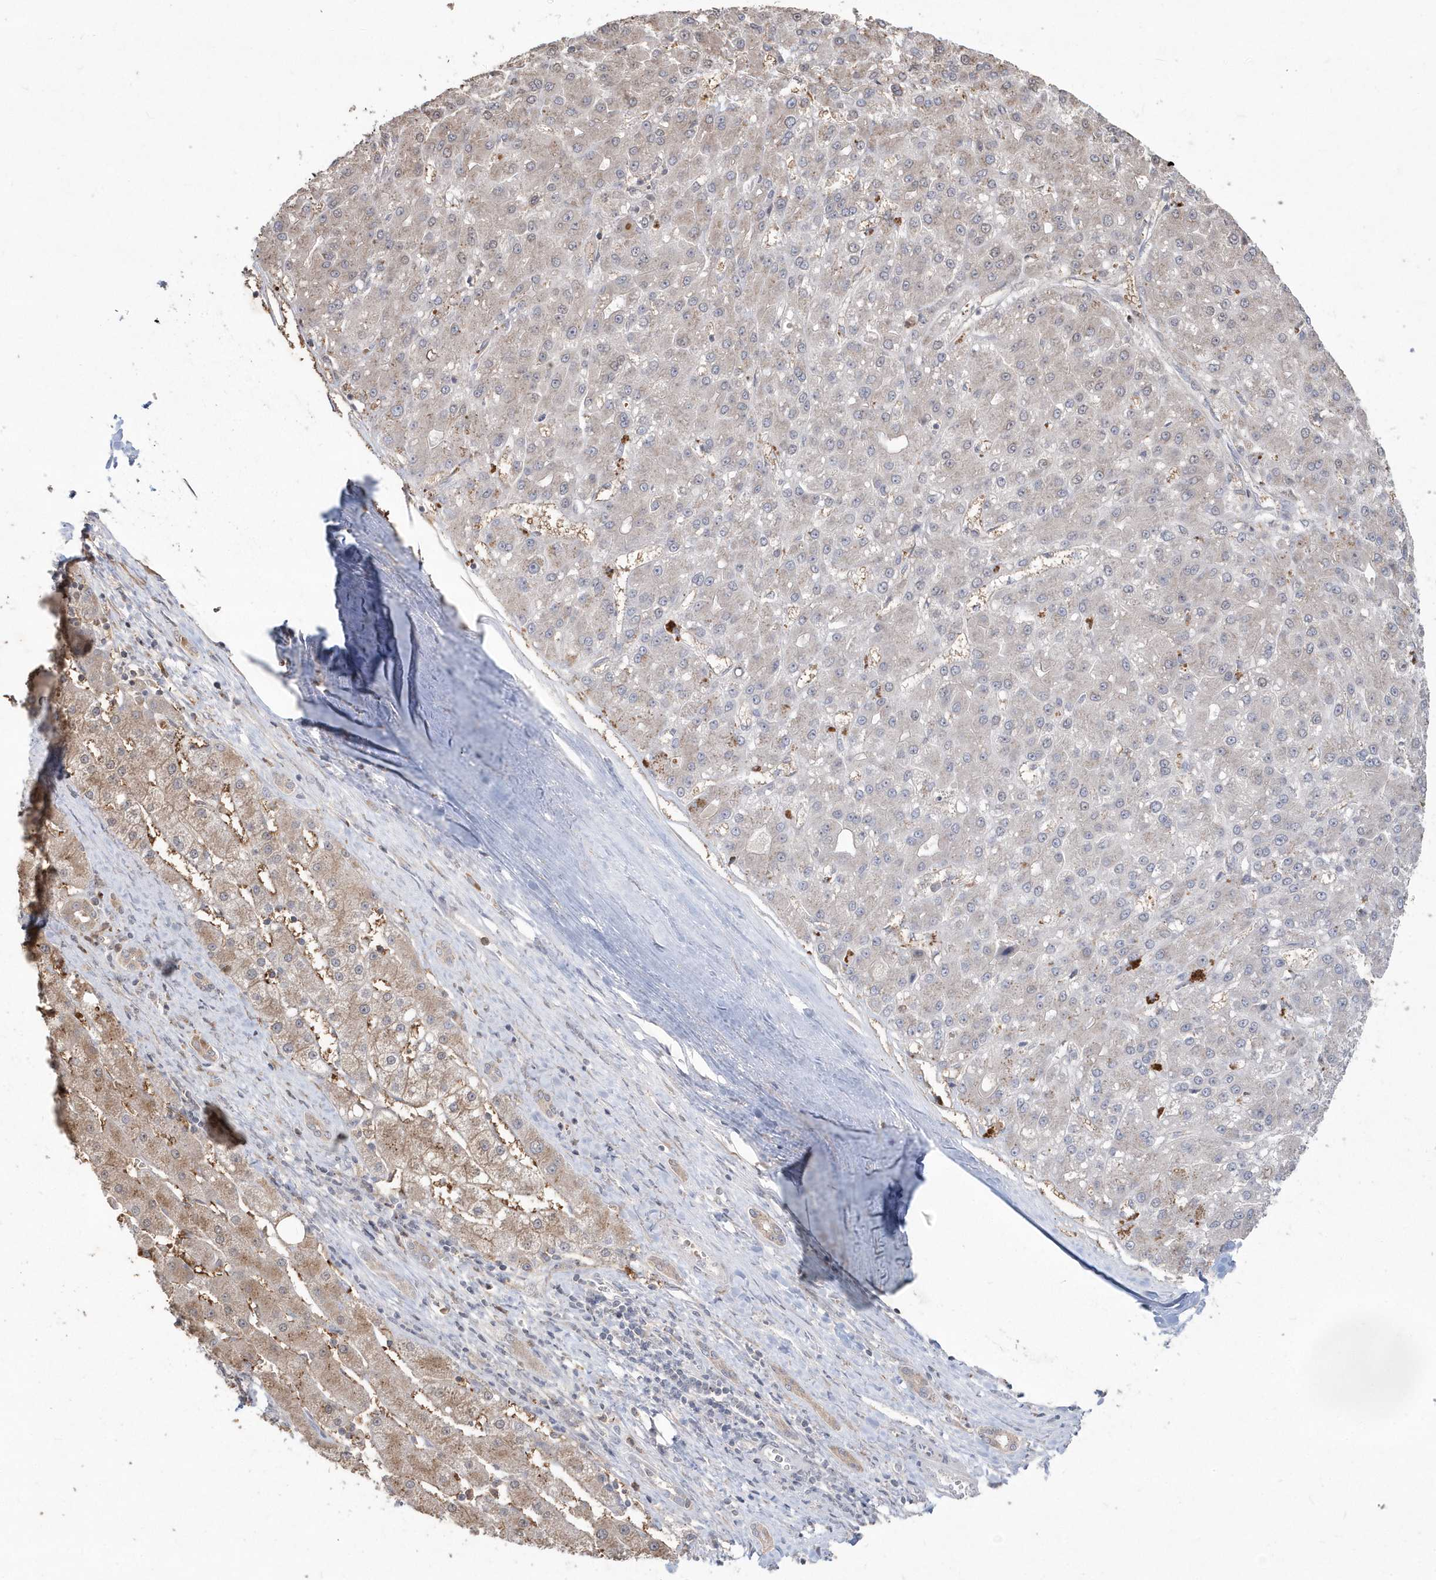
{"staining": {"intensity": "negative", "quantity": "none", "location": "none"}, "tissue": "liver cancer", "cell_type": "Tumor cells", "image_type": "cancer", "snomed": [{"axis": "morphology", "description": "Carcinoma, Hepatocellular, NOS"}, {"axis": "topography", "description": "Liver"}], "caption": "Liver cancer stained for a protein using immunohistochemistry (IHC) displays no positivity tumor cells.", "gene": "GEMIN6", "patient": {"sex": "male", "age": 67}}